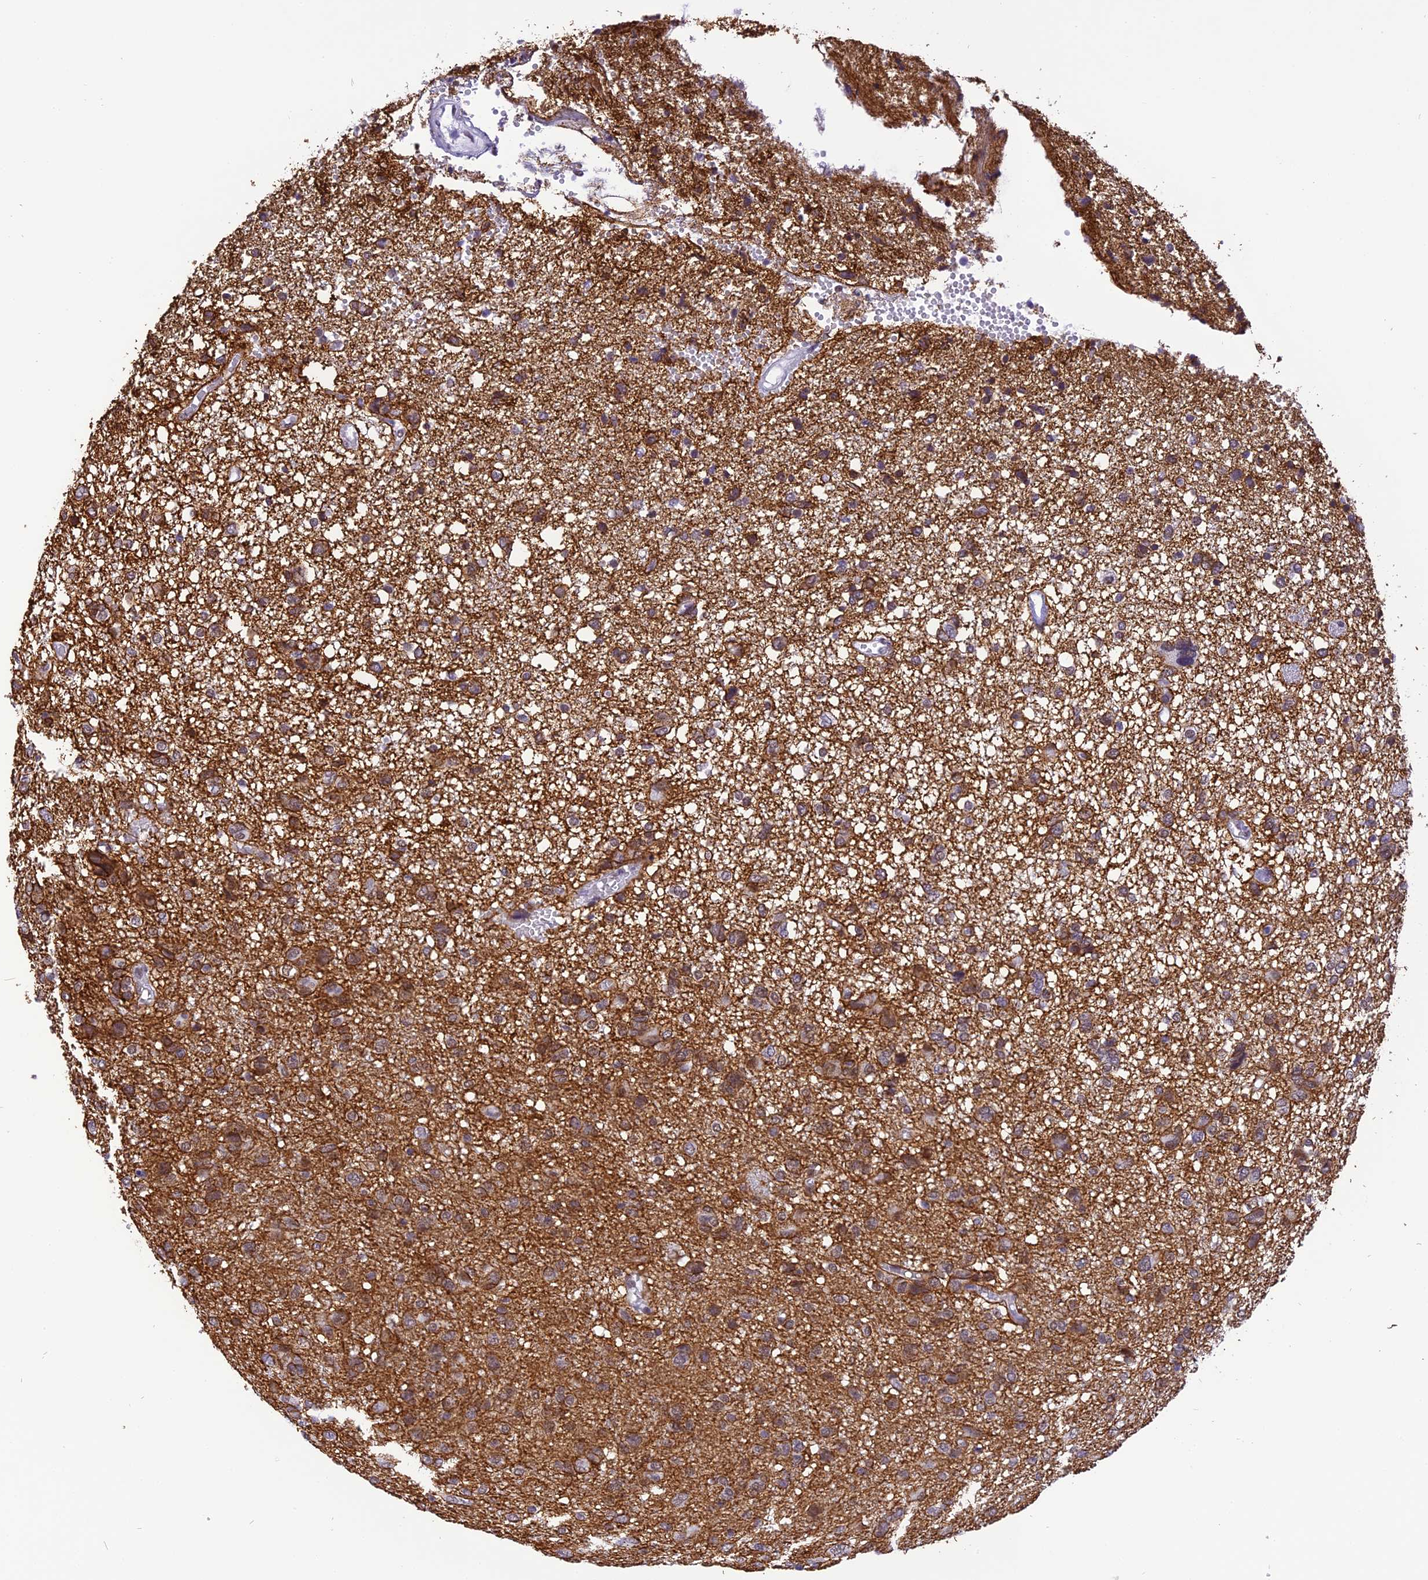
{"staining": {"intensity": "weak", "quantity": "25%-75%", "location": "cytoplasmic/membranous,nuclear"}, "tissue": "glioma", "cell_type": "Tumor cells", "image_type": "cancer", "snomed": [{"axis": "morphology", "description": "Glioma, malignant, High grade"}, {"axis": "topography", "description": "Brain"}], "caption": "Immunohistochemistry (DAB) staining of human high-grade glioma (malignant) displays weak cytoplasmic/membranous and nuclear protein staining in approximately 25%-75% of tumor cells. The staining is performed using DAB brown chromogen to label protein expression. The nuclei are counter-stained blue using hematoxylin.", "gene": "IRF2BP1", "patient": {"sex": "female", "age": 59}}